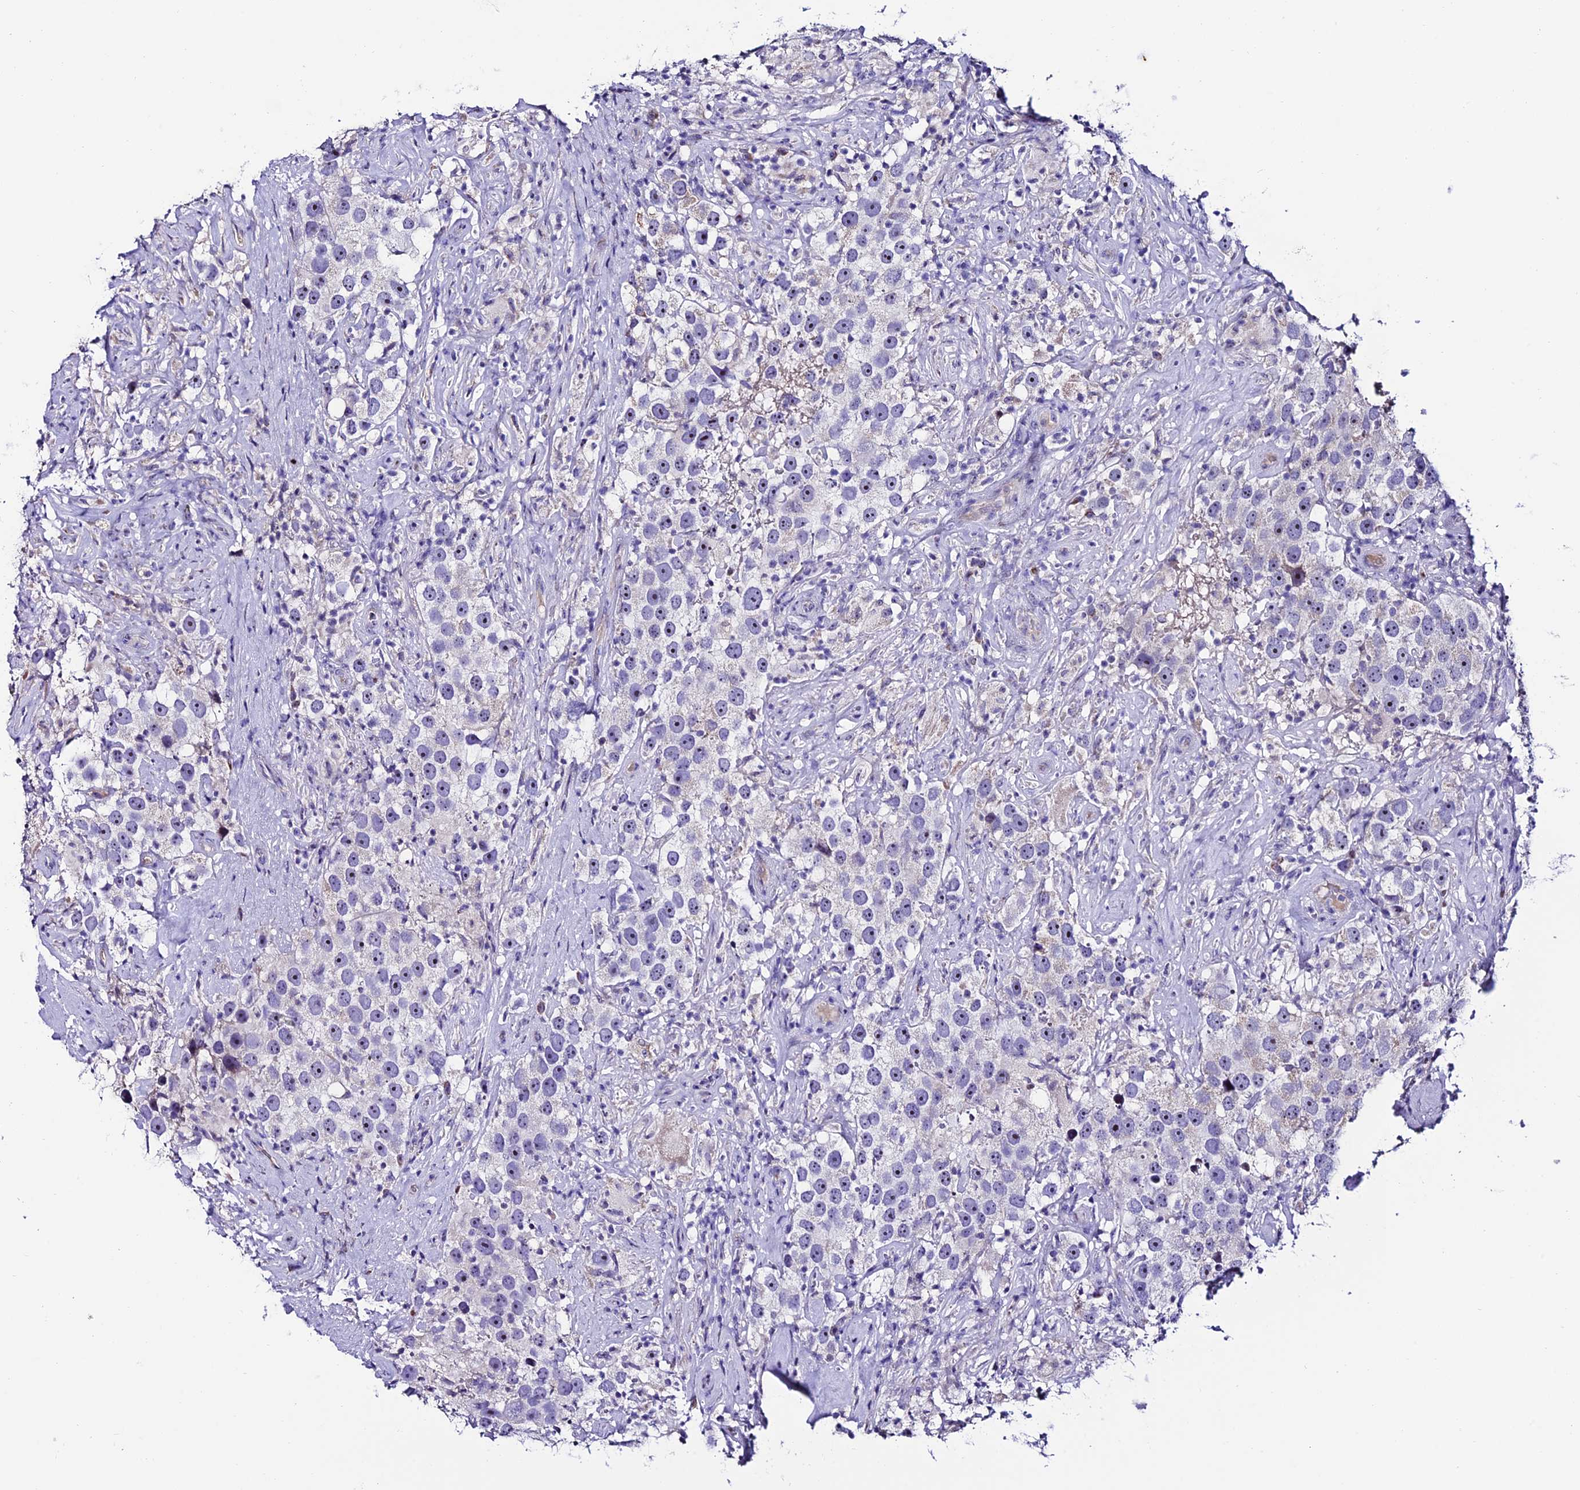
{"staining": {"intensity": "weak", "quantity": "<25%", "location": "nuclear"}, "tissue": "testis cancer", "cell_type": "Tumor cells", "image_type": "cancer", "snomed": [{"axis": "morphology", "description": "Seminoma, NOS"}, {"axis": "topography", "description": "Testis"}], "caption": "Histopathology image shows no significant protein staining in tumor cells of testis seminoma.", "gene": "SLC10A1", "patient": {"sex": "male", "age": 49}}